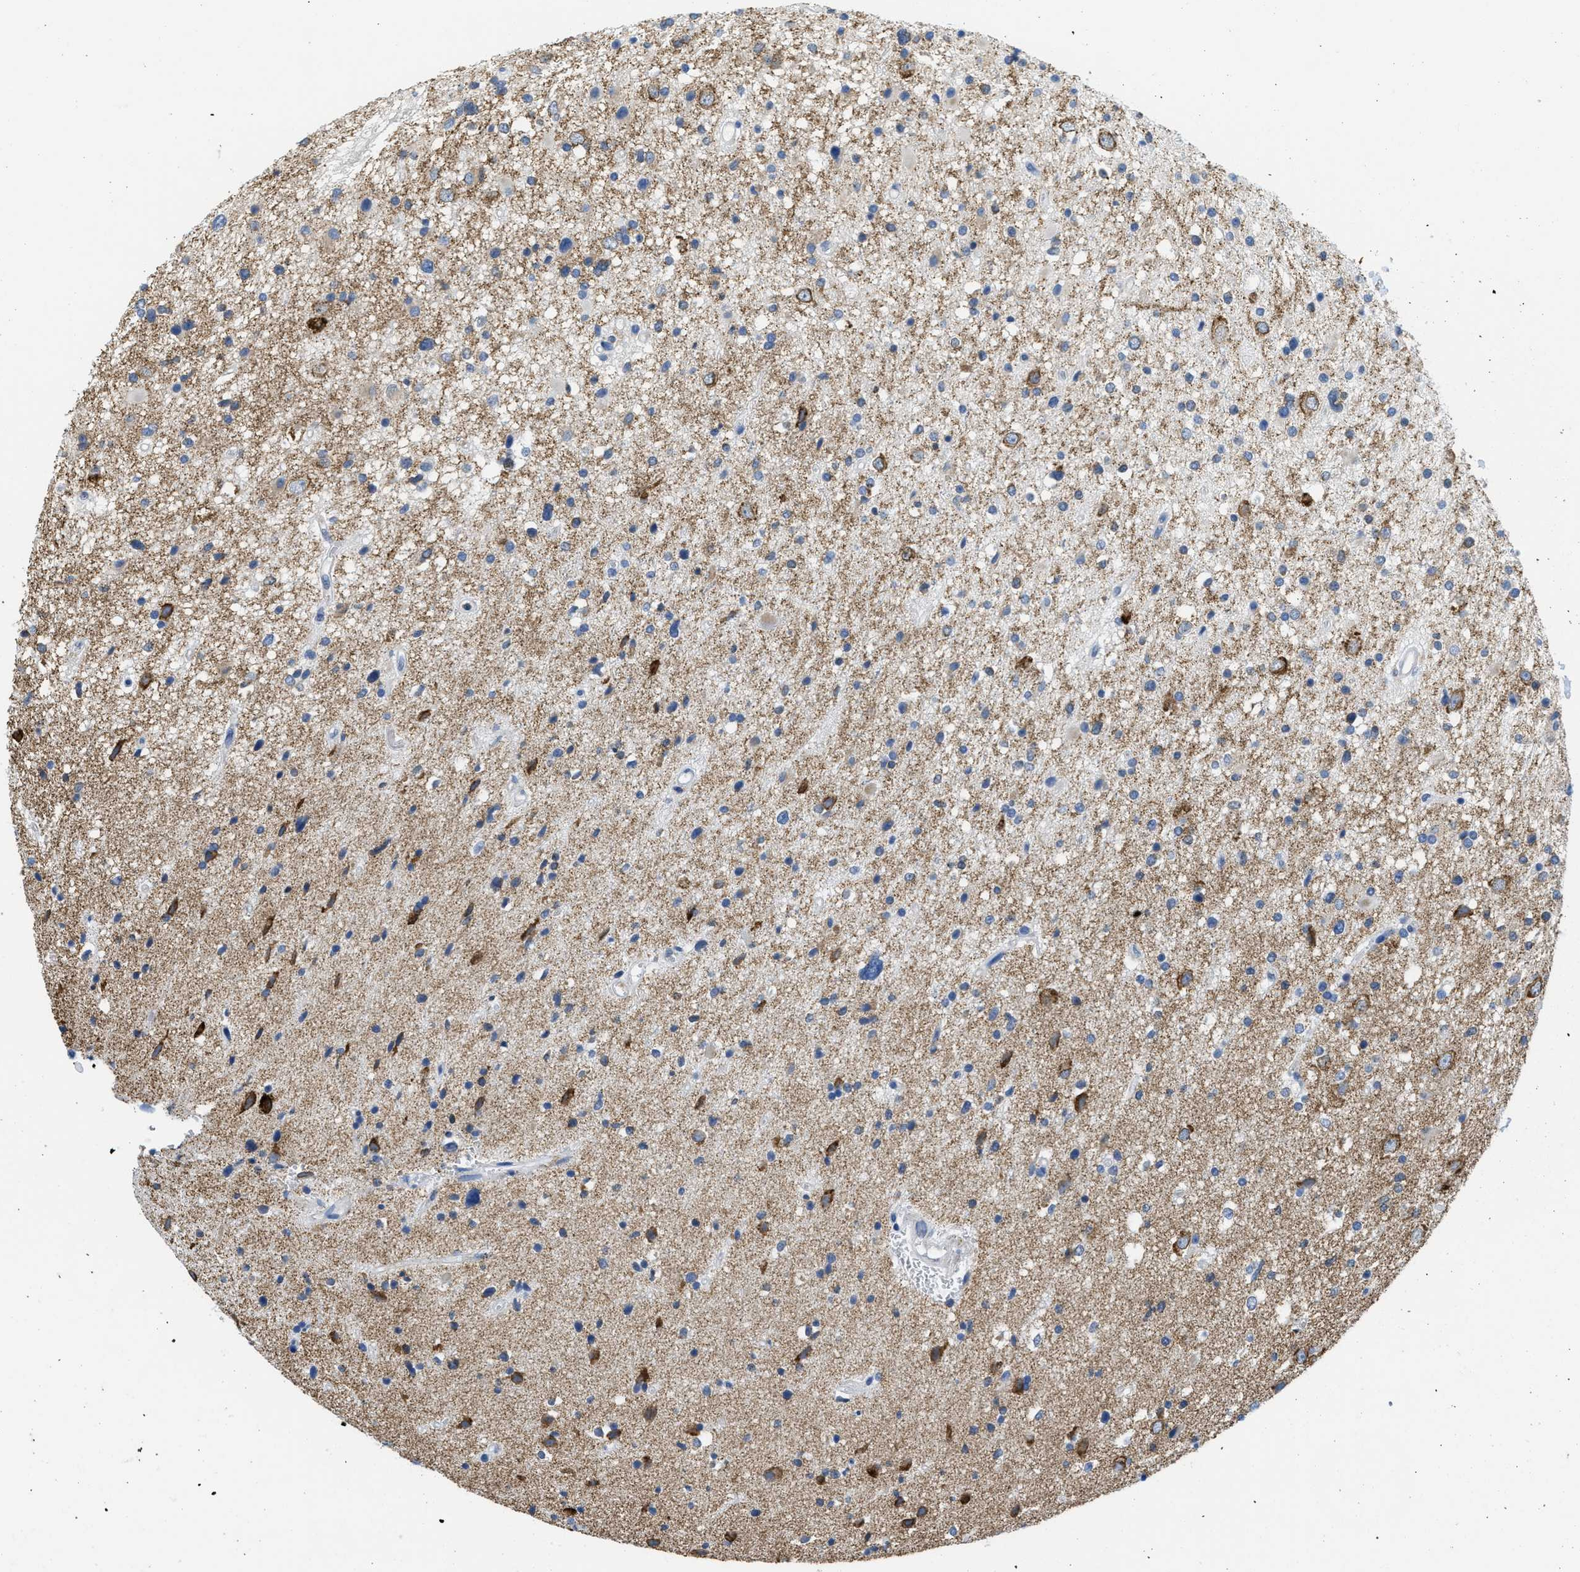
{"staining": {"intensity": "moderate", "quantity": "<25%", "location": "cytoplasmic/membranous"}, "tissue": "glioma", "cell_type": "Tumor cells", "image_type": "cancer", "snomed": [{"axis": "morphology", "description": "Glioma, malignant, High grade"}, {"axis": "topography", "description": "Brain"}], "caption": "Immunohistochemistry (IHC) photomicrograph of neoplastic tissue: malignant glioma (high-grade) stained using IHC displays low levels of moderate protein expression localized specifically in the cytoplasmic/membranous of tumor cells, appearing as a cytoplasmic/membranous brown color.", "gene": "PTDSS1", "patient": {"sex": "male", "age": 33}}